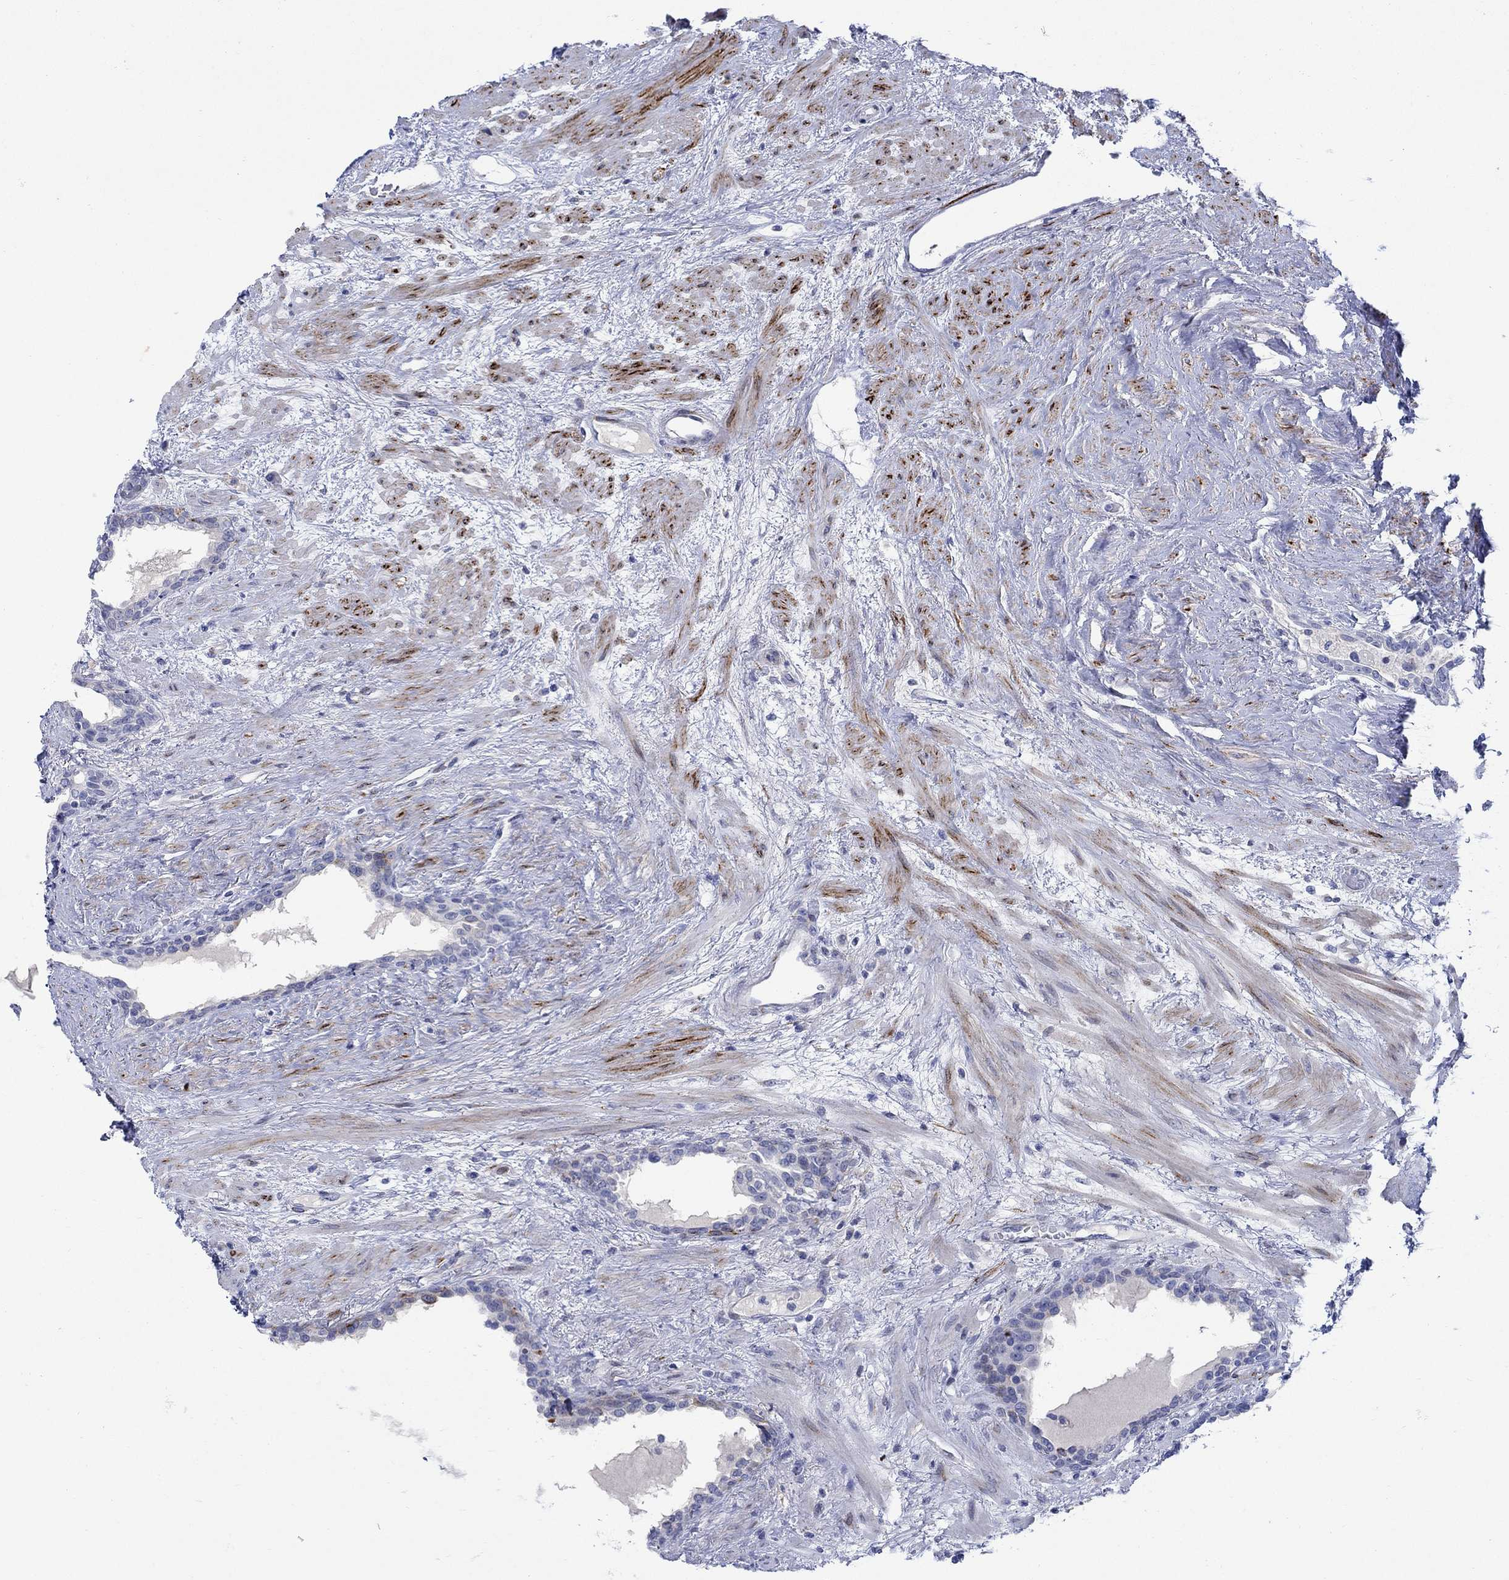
{"staining": {"intensity": "negative", "quantity": "none", "location": "none"}, "tissue": "prostate", "cell_type": "Glandular cells", "image_type": "normal", "snomed": [{"axis": "morphology", "description": "Normal tissue, NOS"}, {"axis": "topography", "description": "Prostate"}], "caption": "High magnification brightfield microscopy of unremarkable prostate stained with DAB (brown) and counterstained with hematoxylin (blue): glandular cells show no significant expression. The staining was performed using DAB to visualize the protein expression in brown, while the nuclei were stained in blue with hematoxylin (Magnification: 20x).", "gene": "KSR2", "patient": {"sex": "male", "age": 63}}